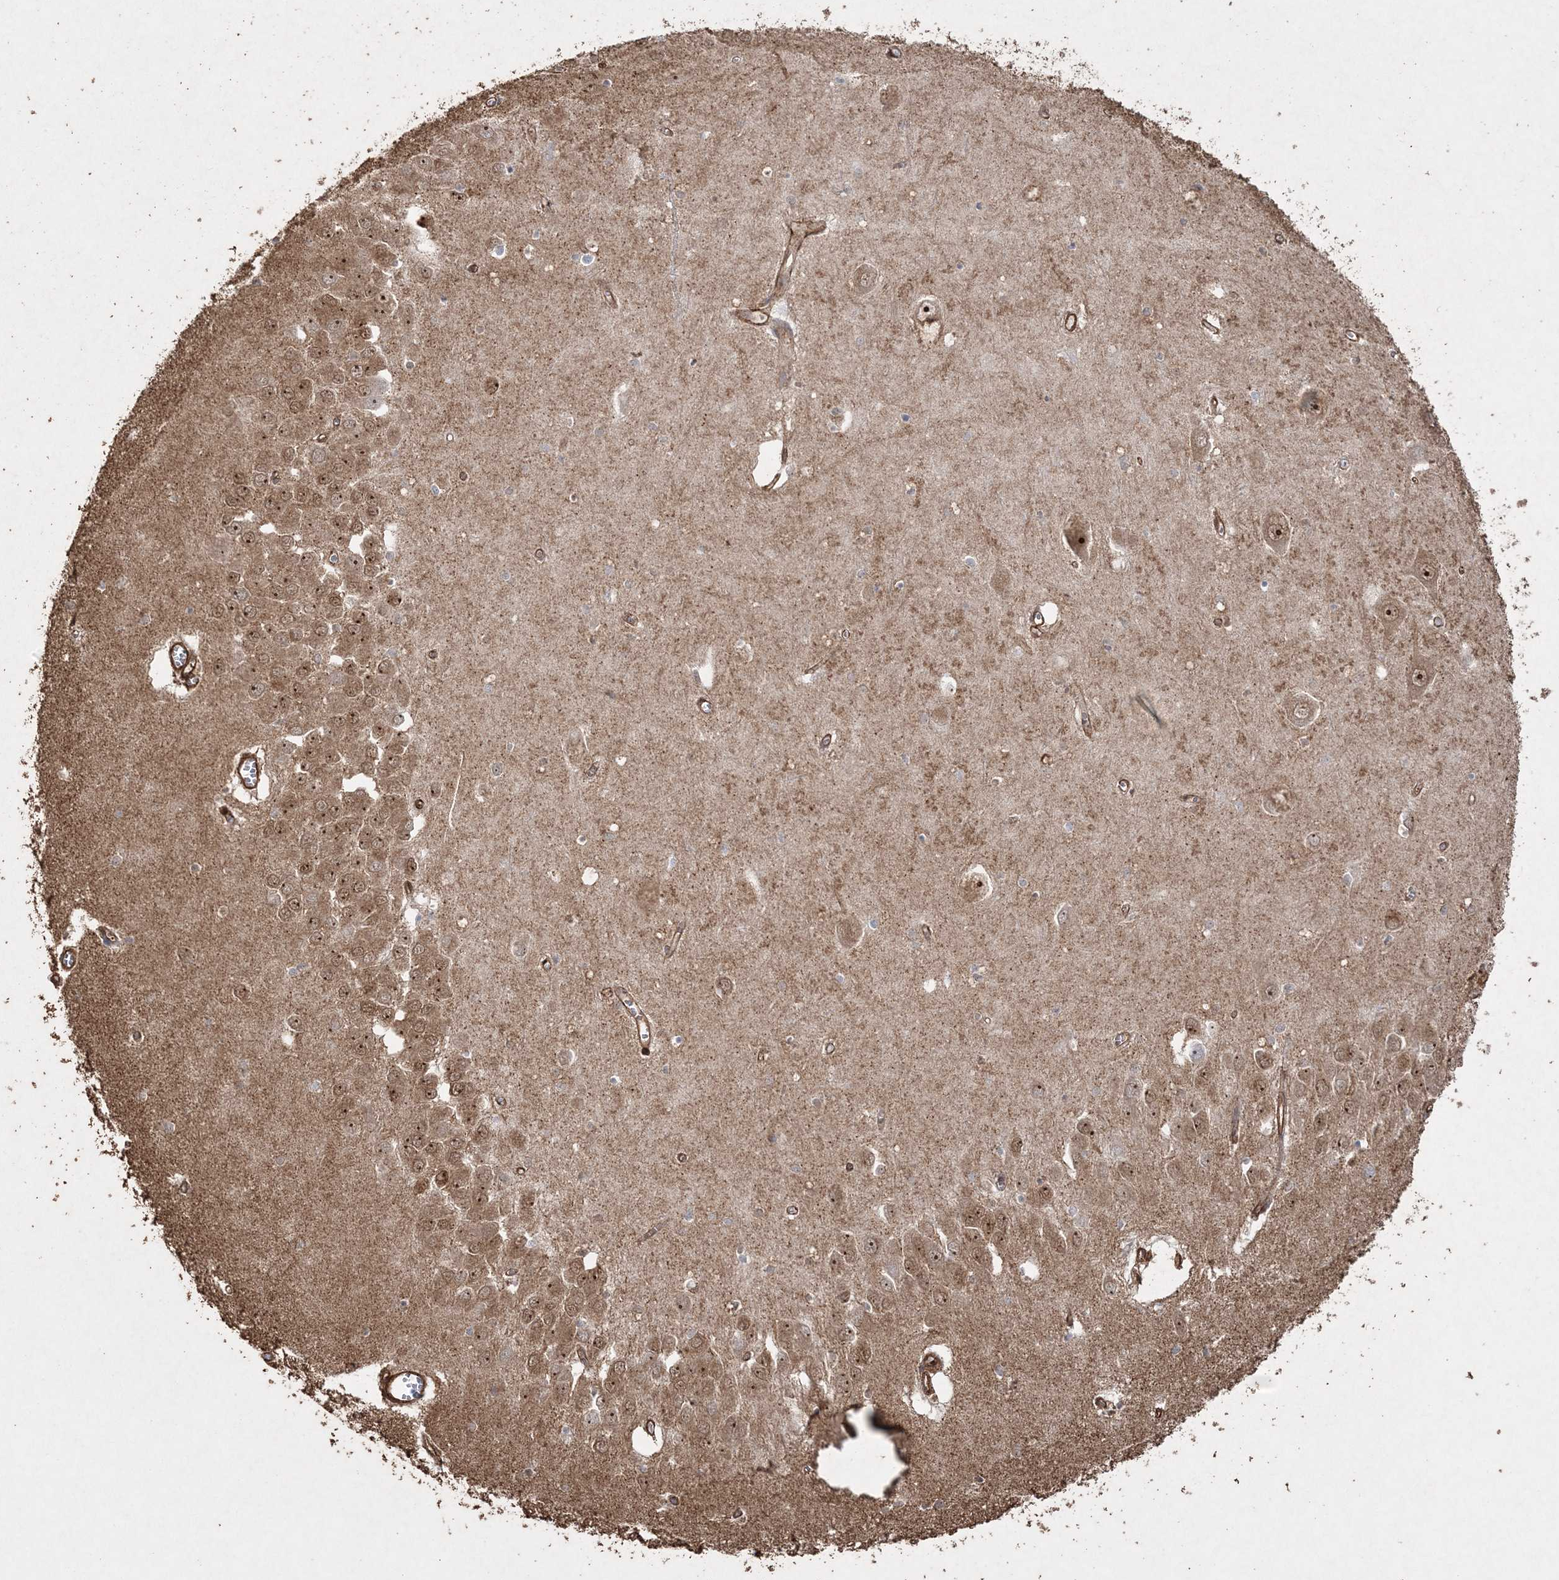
{"staining": {"intensity": "moderate", "quantity": "<25%", "location": "nuclear"}, "tissue": "hippocampus", "cell_type": "Glial cells", "image_type": "normal", "snomed": [{"axis": "morphology", "description": "Normal tissue, NOS"}, {"axis": "topography", "description": "Hippocampus"}], "caption": "Protein expression by IHC demonstrates moderate nuclear staining in about <25% of glial cells in unremarkable hippocampus. (IHC, brightfield microscopy, high magnification).", "gene": "TTC7A", "patient": {"sex": "male", "age": 70}}